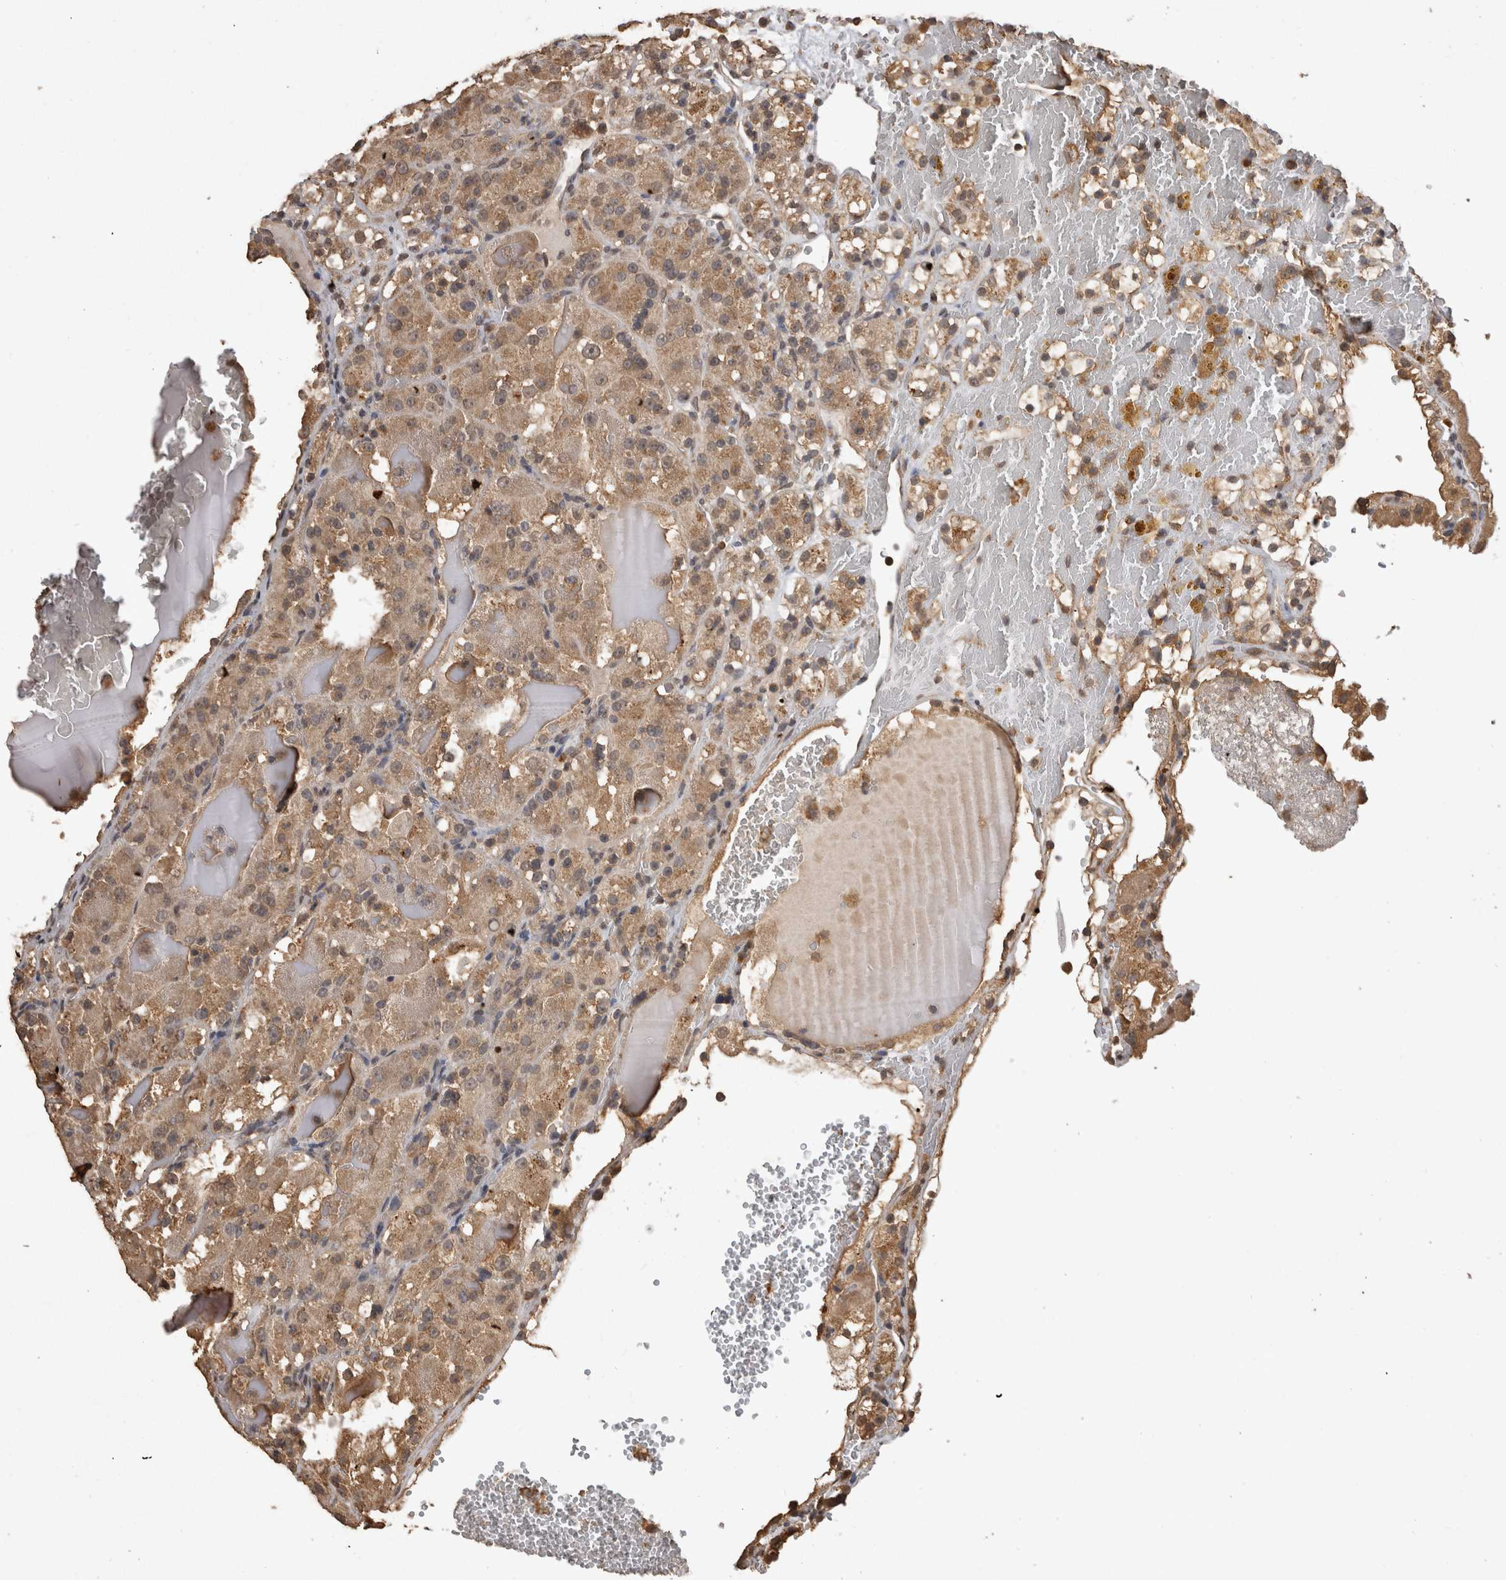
{"staining": {"intensity": "moderate", "quantity": ">75%", "location": "cytoplasmic/membranous"}, "tissue": "renal cancer", "cell_type": "Tumor cells", "image_type": "cancer", "snomed": [{"axis": "morphology", "description": "Normal tissue, NOS"}, {"axis": "morphology", "description": "Adenocarcinoma, NOS"}, {"axis": "topography", "description": "Kidney"}], "caption": "Immunohistochemistry (IHC) of adenocarcinoma (renal) exhibits medium levels of moderate cytoplasmic/membranous positivity in about >75% of tumor cells. (DAB IHC with brightfield microscopy, high magnification).", "gene": "SOCS5", "patient": {"sex": "male", "age": 61}}